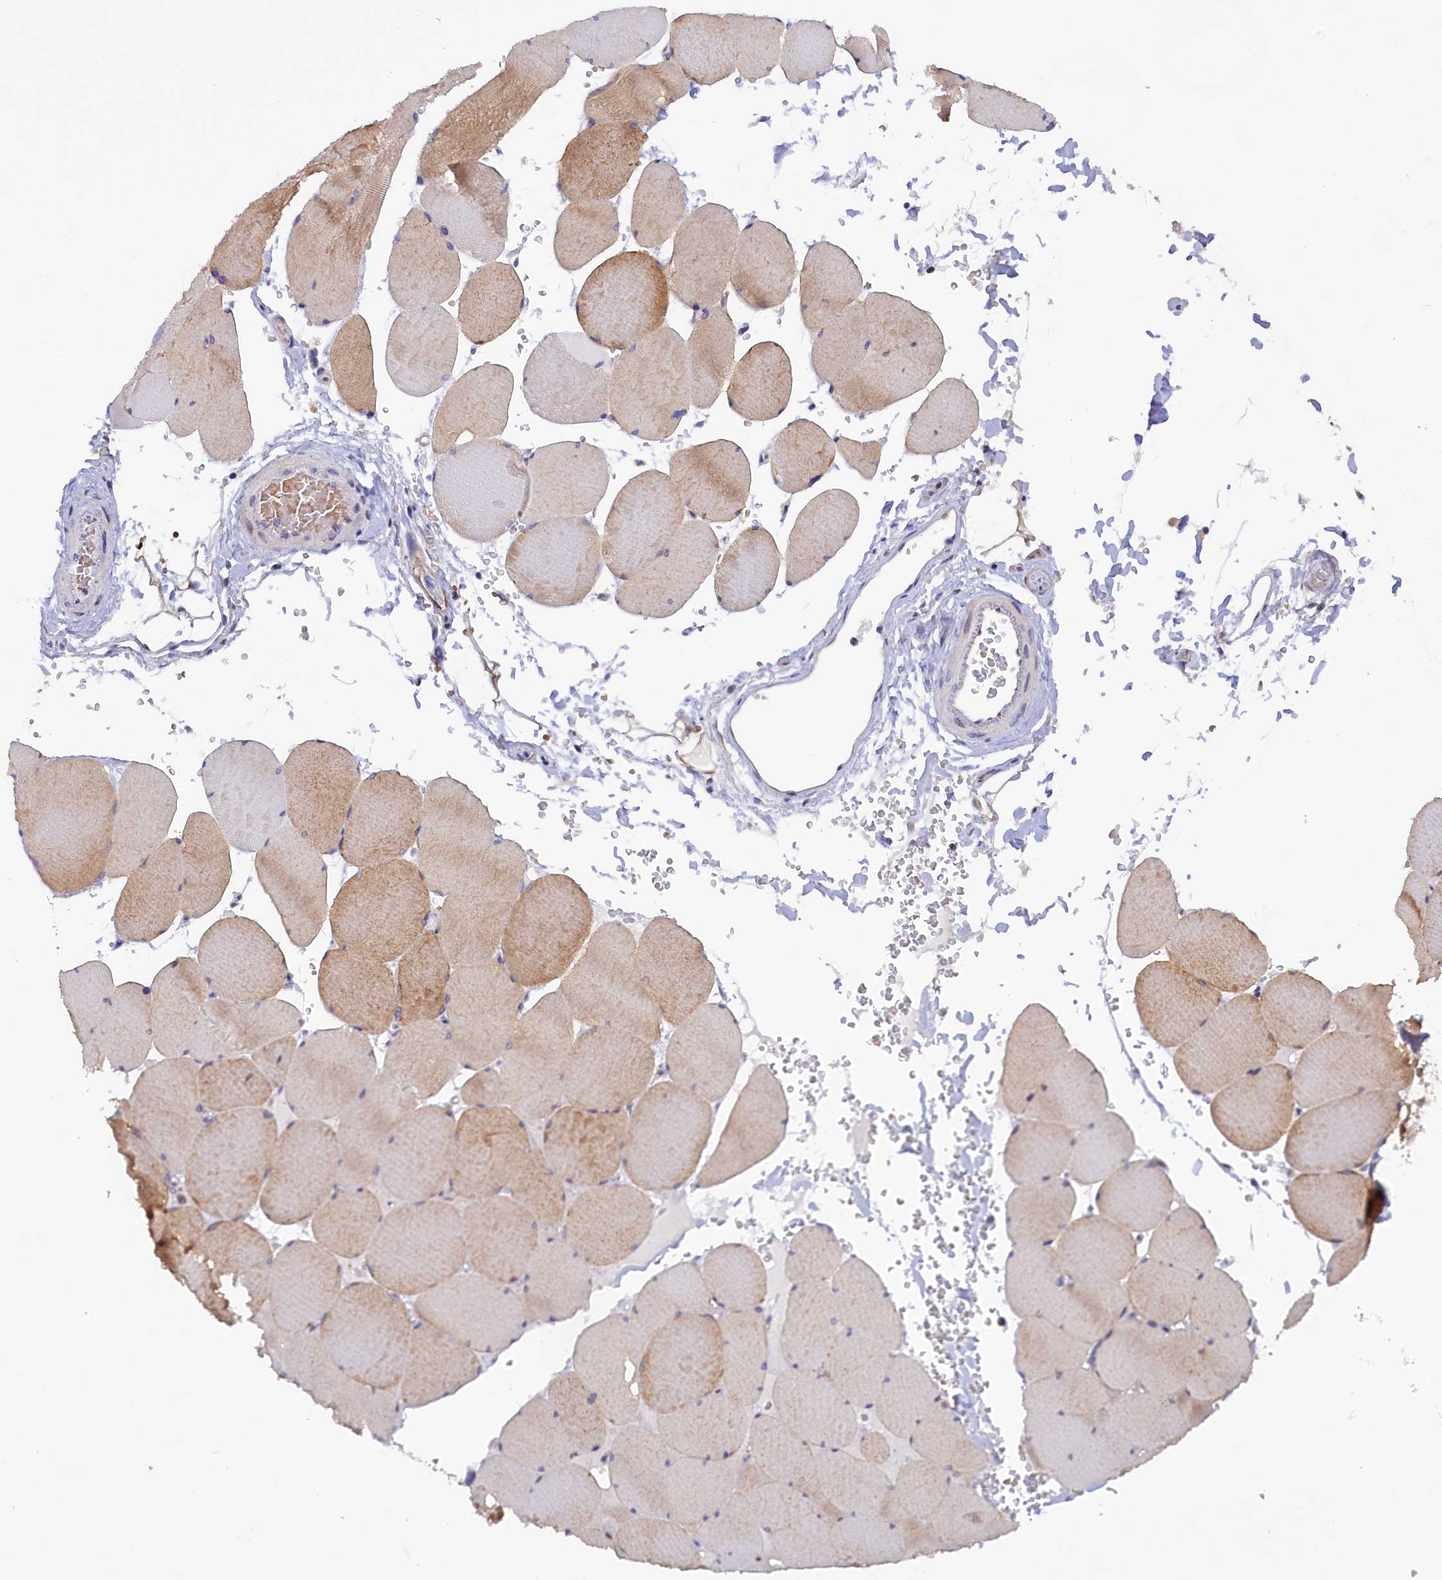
{"staining": {"intensity": "moderate", "quantity": ">75%", "location": "cytoplasmic/membranous"}, "tissue": "skeletal muscle", "cell_type": "Myocytes", "image_type": "normal", "snomed": [{"axis": "morphology", "description": "Normal tissue, NOS"}, {"axis": "topography", "description": "Skeletal muscle"}, {"axis": "topography", "description": "Head-Neck"}], "caption": "This is a histology image of immunohistochemistry (IHC) staining of benign skeletal muscle, which shows moderate positivity in the cytoplasmic/membranous of myocytes.", "gene": "HYKK", "patient": {"sex": "male", "age": 66}}